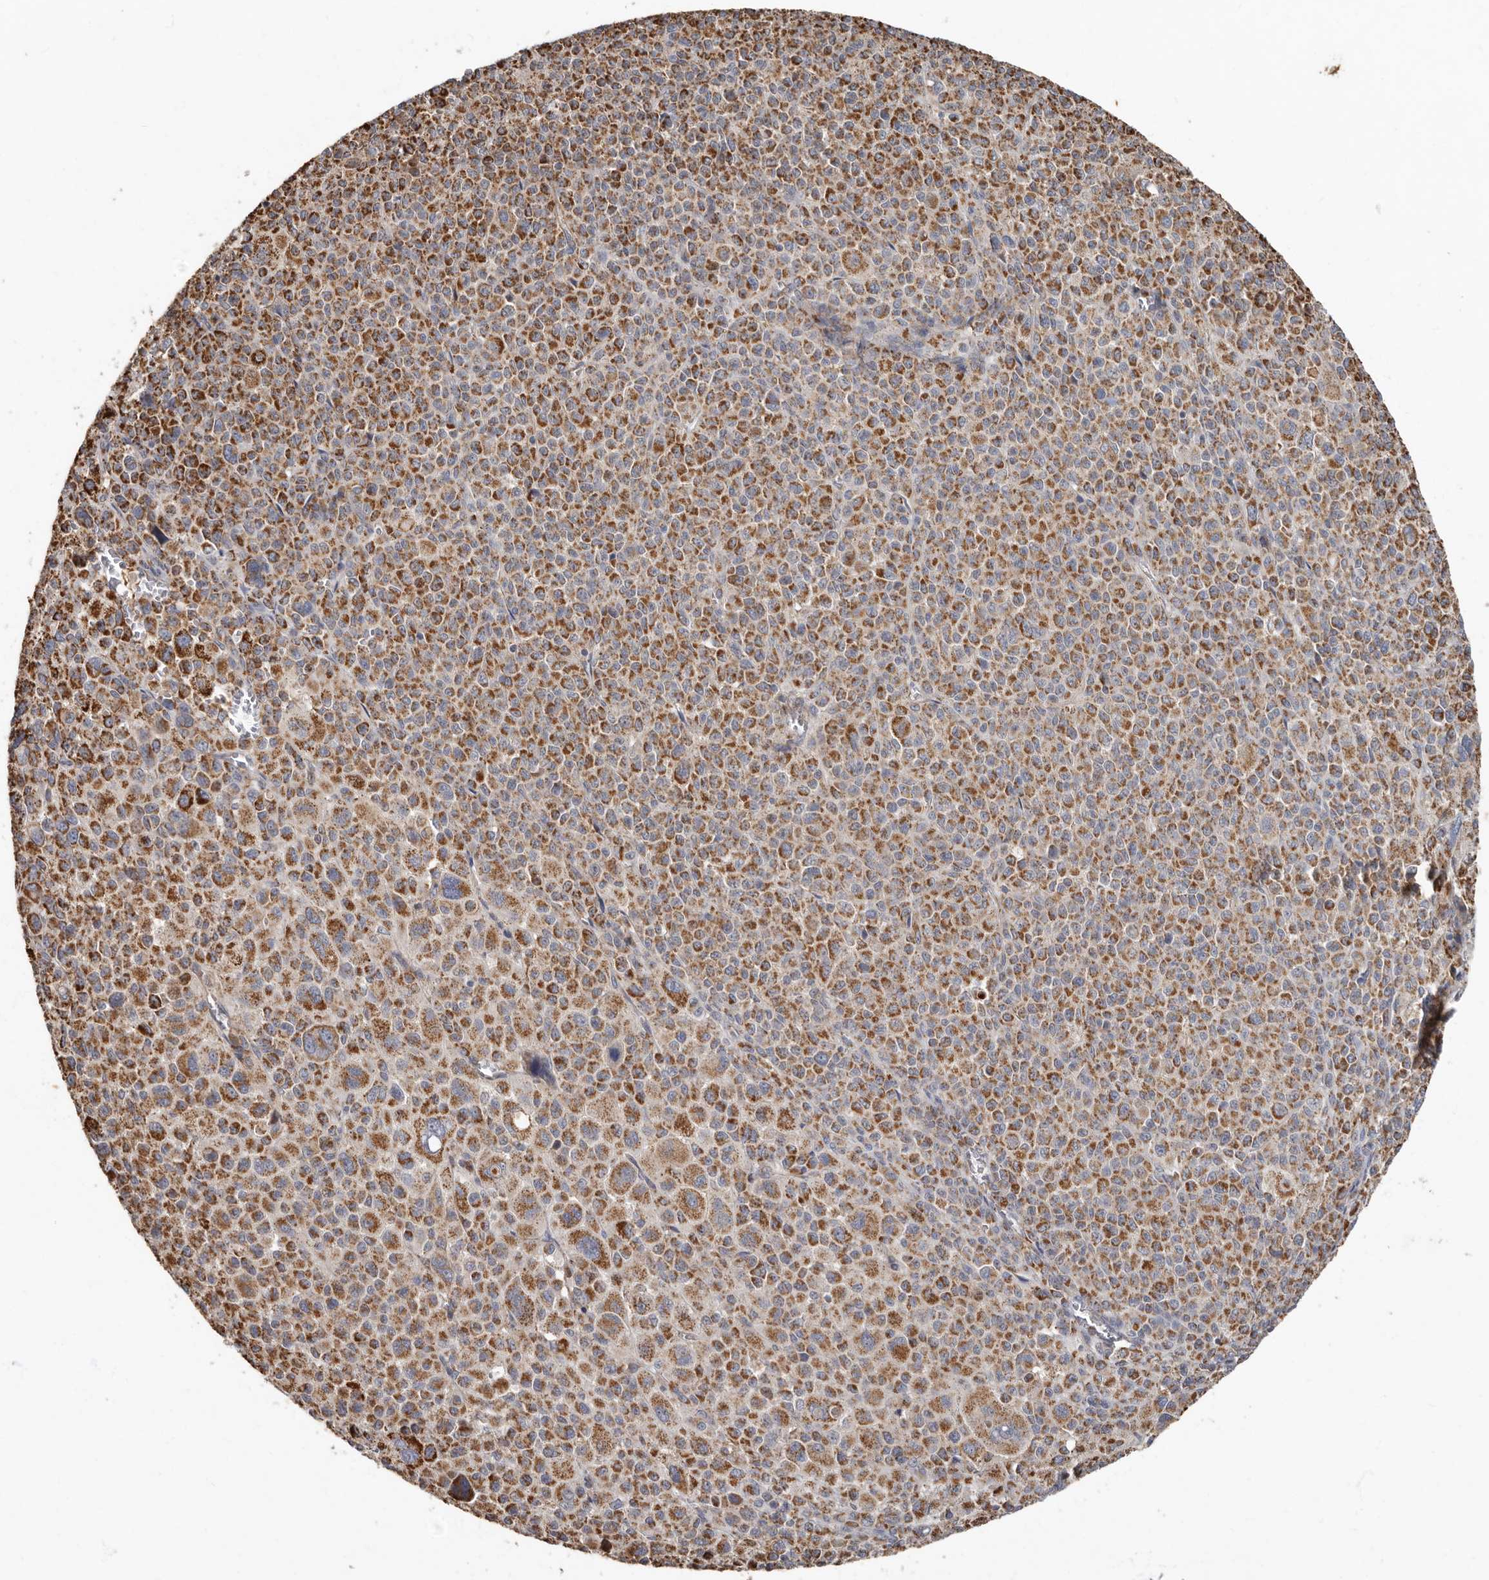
{"staining": {"intensity": "strong", "quantity": ">75%", "location": "cytoplasmic/membranous"}, "tissue": "melanoma", "cell_type": "Tumor cells", "image_type": "cancer", "snomed": [{"axis": "morphology", "description": "Malignant melanoma, Metastatic site"}, {"axis": "topography", "description": "Skin"}], "caption": "Protein analysis of melanoma tissue demonstrates strong cytoplasmic/membranous staining in about >75% of tumor cells. (DAB (3,3'-diaminobenzidine) = brown stain, brightfield microscopy at high magnification).", "gene": "KIF26B", "patient": {"sex": "female", "age": 74}}